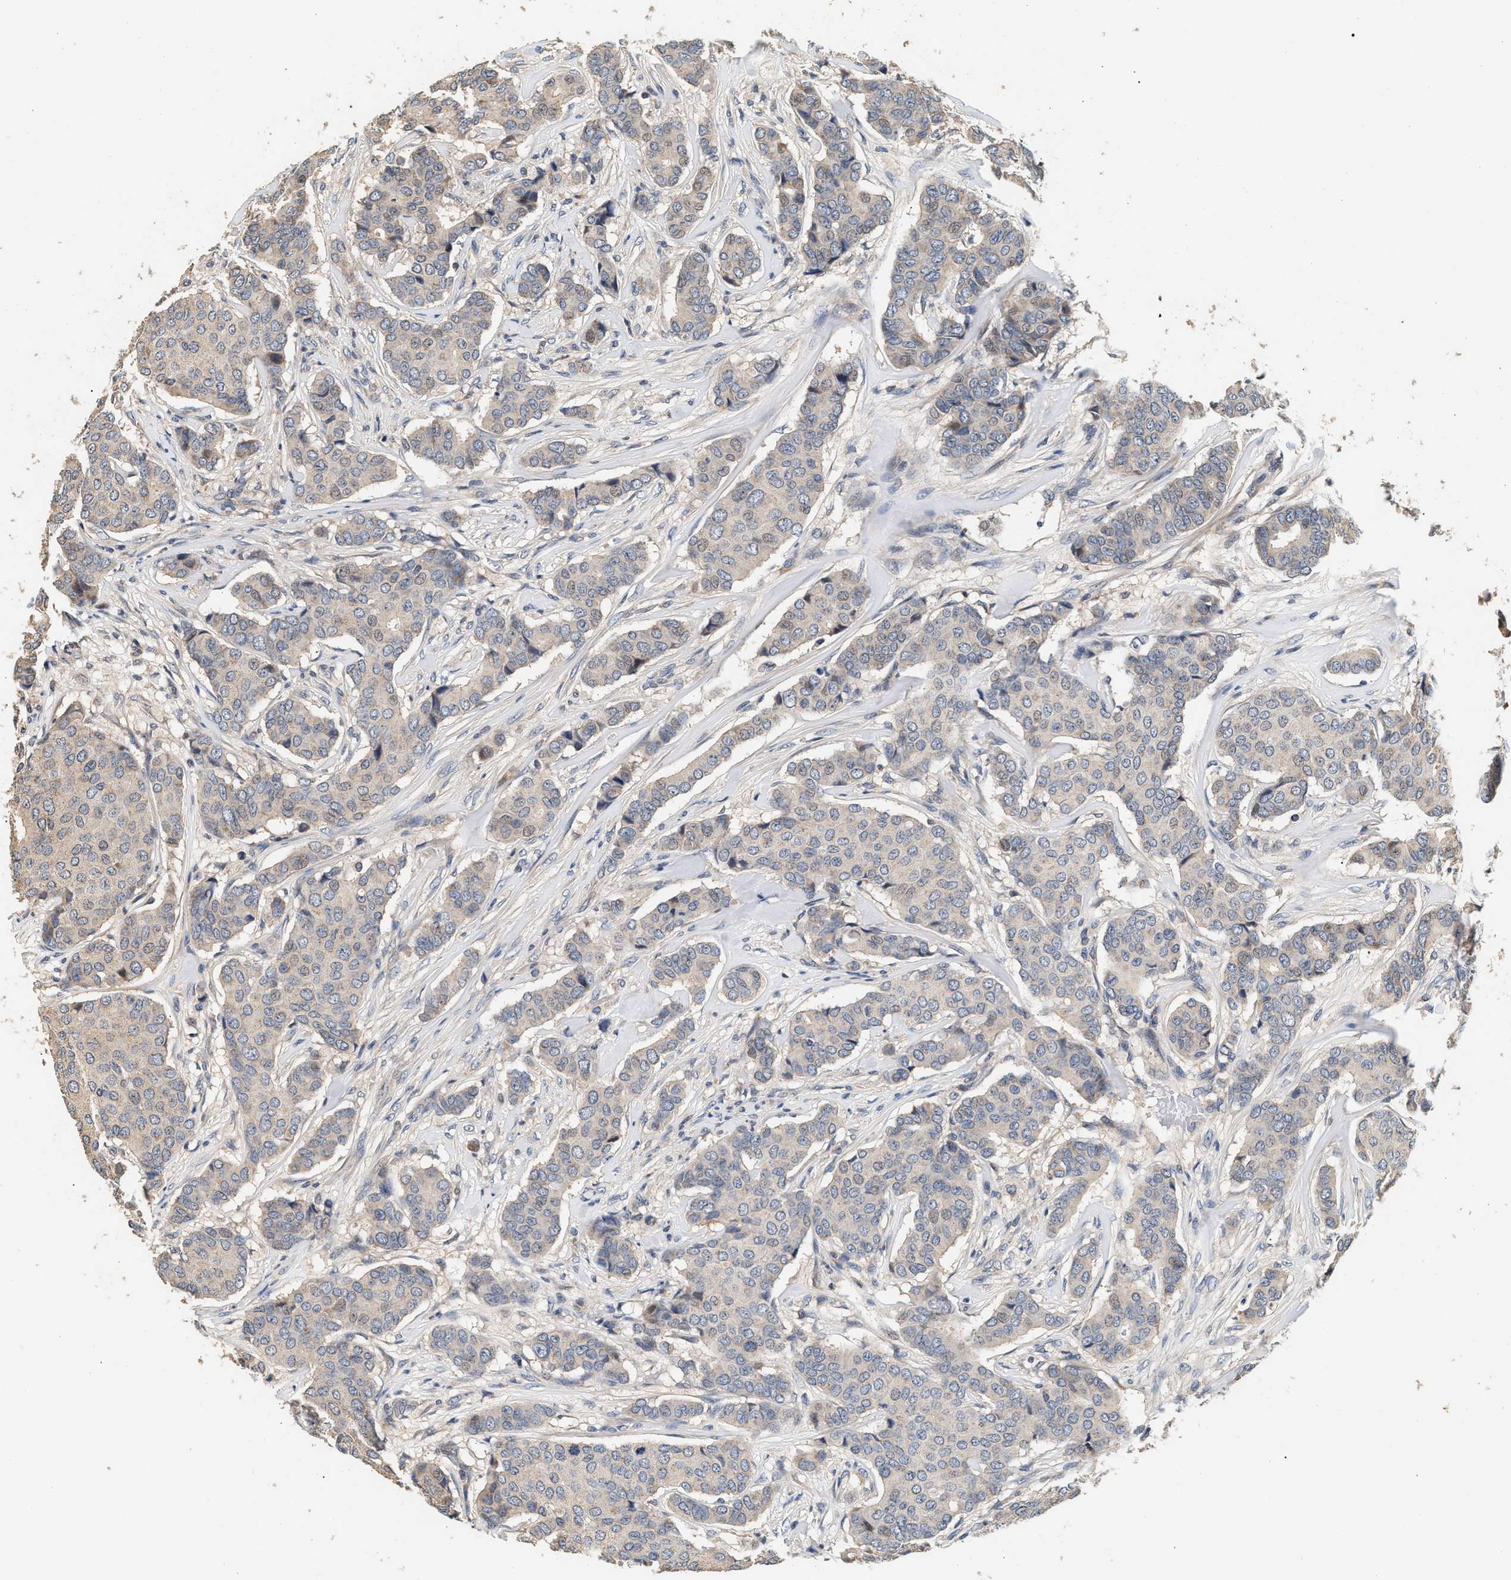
{"staining": {"intensity": "negative", "quantity": "none", "location": "none"}, "tissue": "breast cancer", "cell_type": "Tumor cells", "image_type": "cancer", "snomed": [{"axis": "morphology", "description": "Duct carcinoma"}, {"axis": "topography", "description": "Breast"}], "caption": "IHC histopathology image of neoplastic tissue: infiltrating ductal carcinoma (breast) stained with DAB (3,3'-diaminobenzidine) reveals no significant protein staining in tumor cells.", "gene": "PTGR3", "patient": {"sex": "female", "age": 75}}